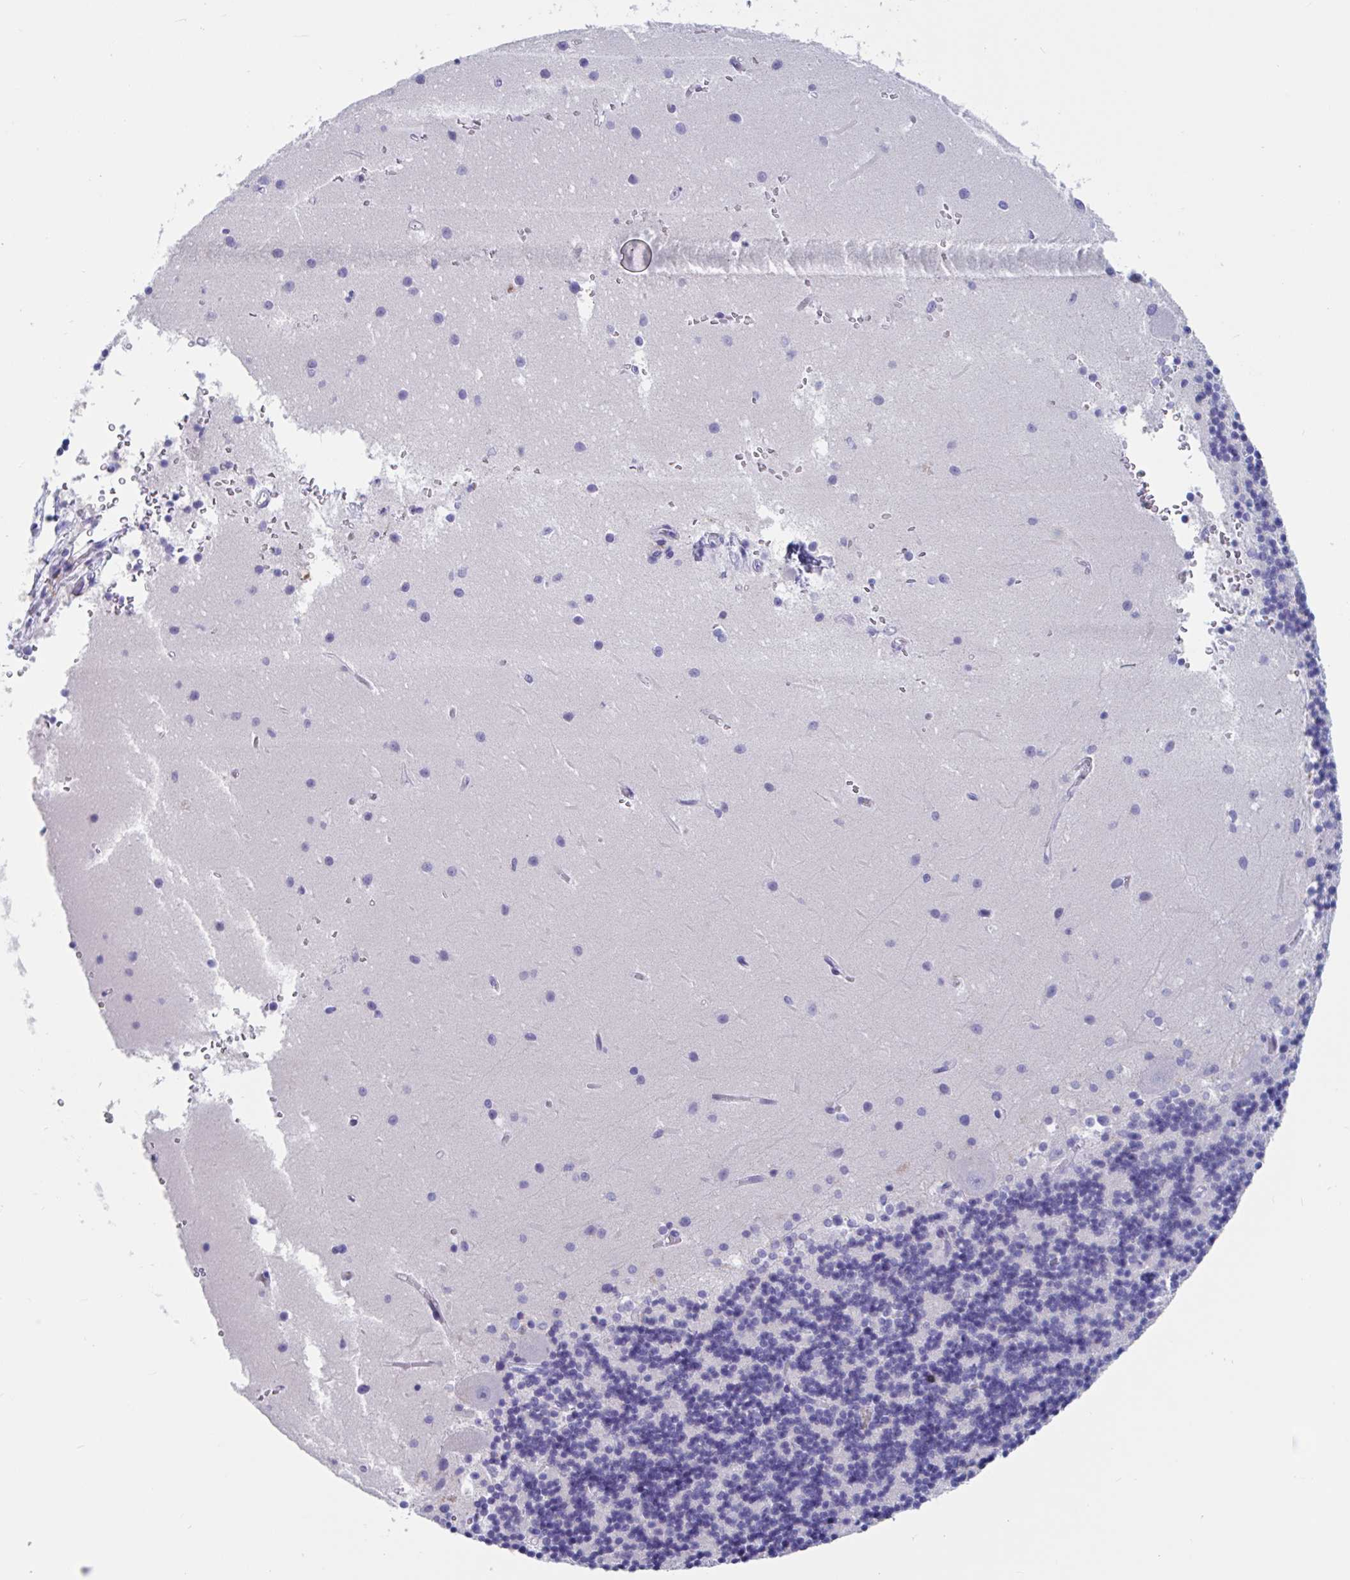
{"staining": {"intensity": "negative", "quantity": "none", "location": "none"}, "tissue": "cerebellum", "cell_type": "Cells in granular layer", "image_type": "normal", "snomed": [{"axis": "morphology", "description": "Normal tissue, NOS"}, {"axis": "topography", "description": "Cerebellum"}], "caption": "Immunohistochemical staining of normal cerebellum exhibits no significant staining in cells in granular layer.", "gene": "ZNHIT2", "patient": {"sex": "male", "age": 54}}